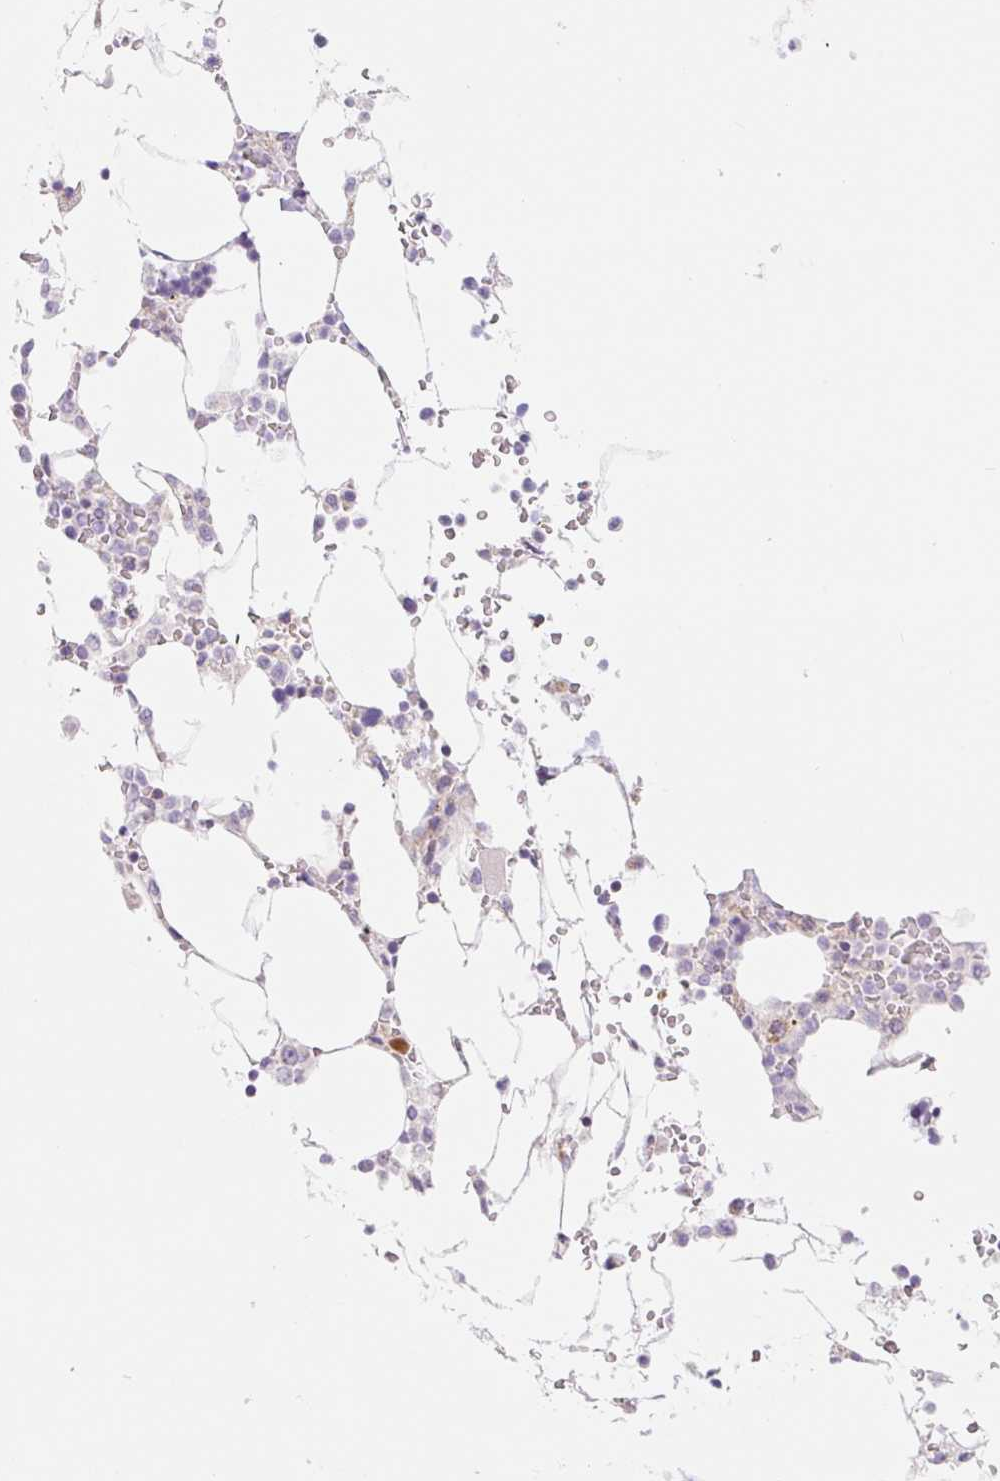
{"staining": {"intensity": "negative", "quantity": "none", "location": "none"}, "tissue": "bone marrow", "cell_type": "Hematopoietic cells", "image_type": "normal", "snomed": [{"axis": "morphology", "description": "Normal tissue, NOS"}, {"axis": "topography", "description": "Bone marrow"}], "caption": "High power microscopy histopathology image of an immunohistochemistry (IHC) image of normal bone marrow, revealing no significant expression in hematopoietic cells.", "gene": "FOCAD", "patient": {"sex": "male", "age": 64}}